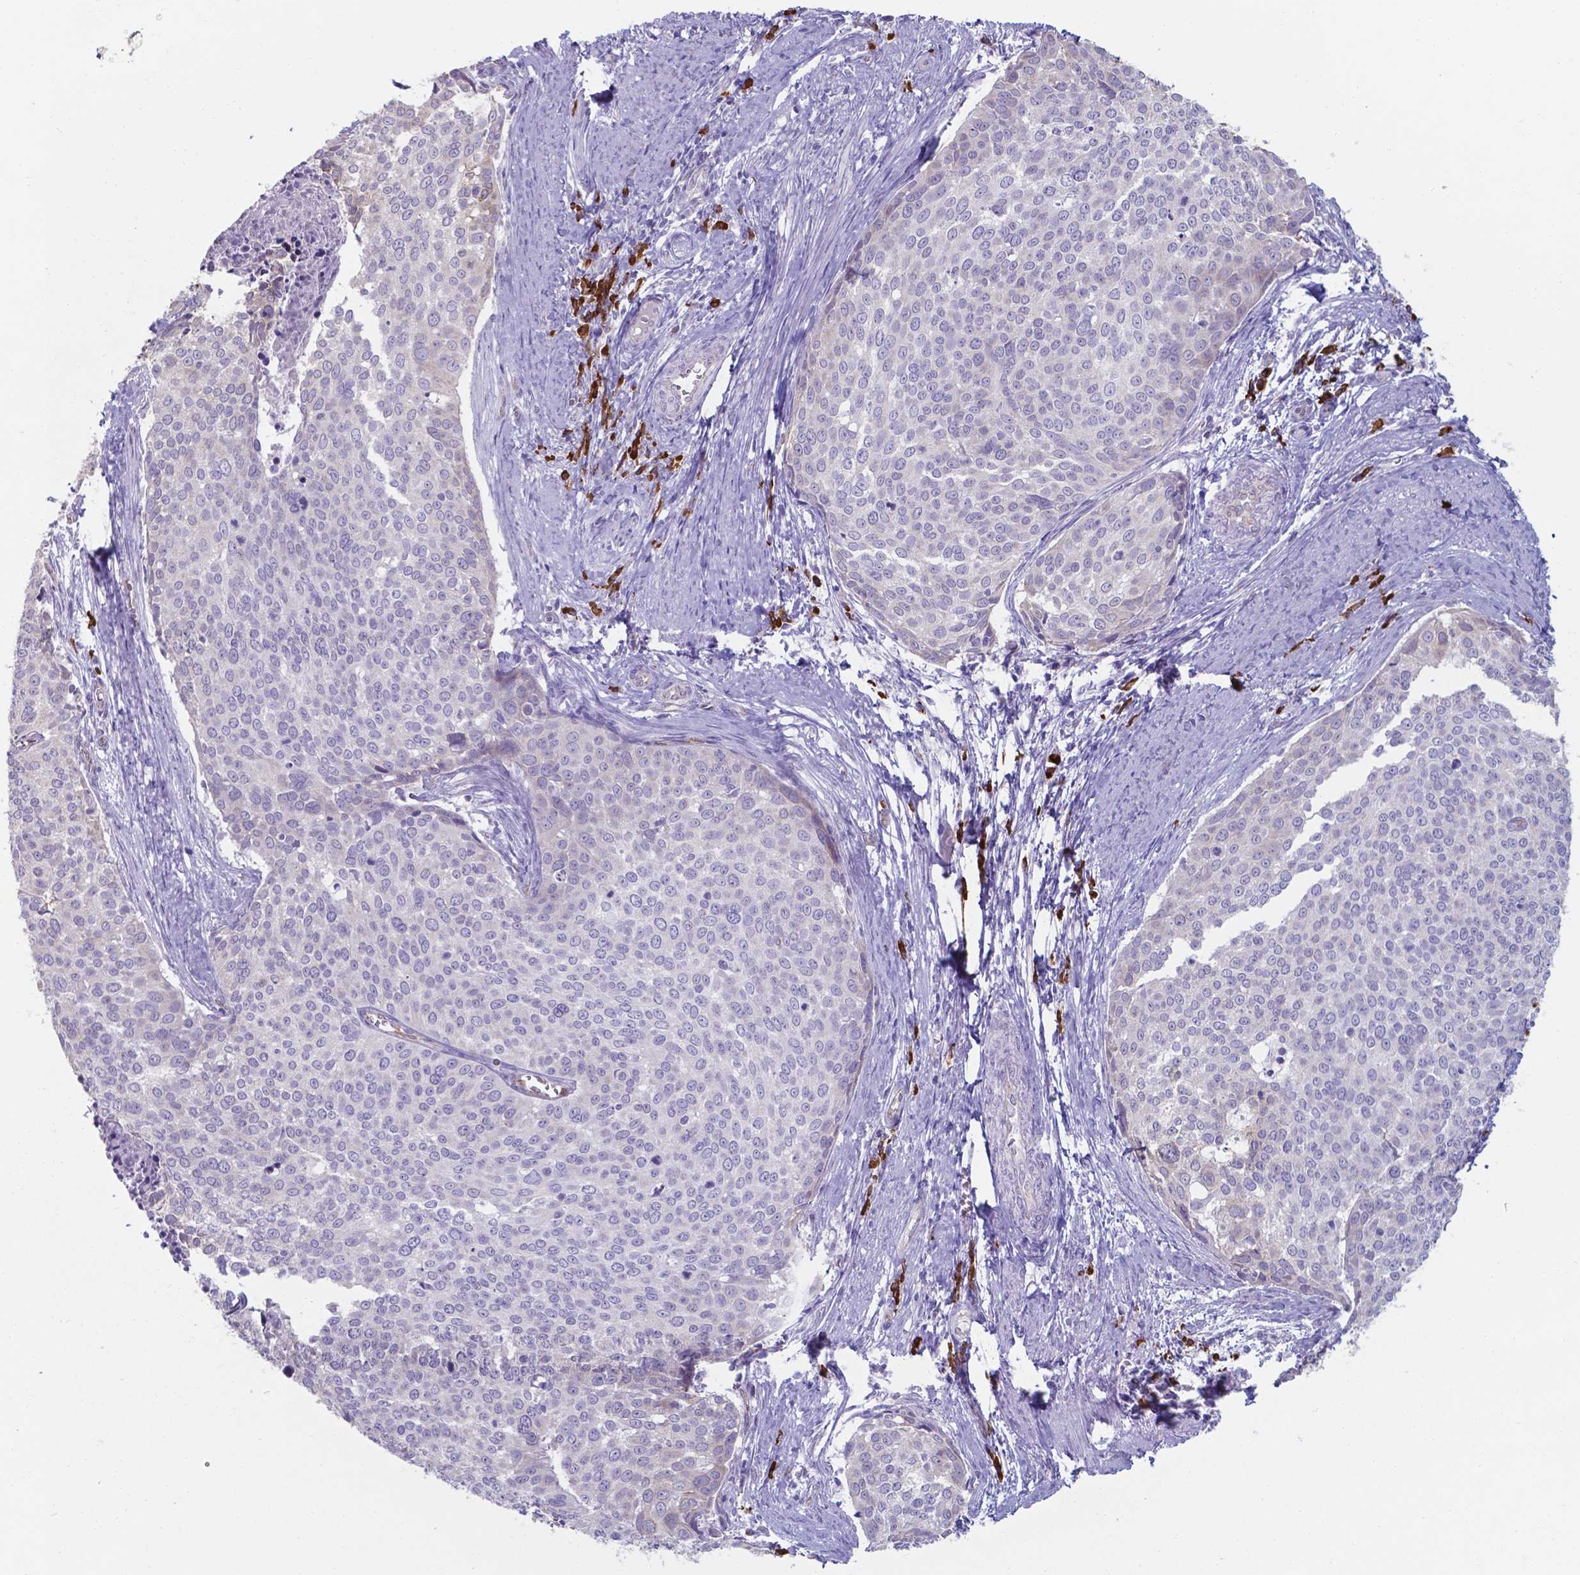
{"staining": {"intensity": "negative", "quantity": "none", "location": "none"}, "tissue": "cervical cancer", "cell_type": "Tumor cells", "image_type": "cancer", "snomed": [{"axis": "morphology", "description": "Squamous cell carcinoma, NOS"}, {"axis": "topography", "description": "Cervix"}], "caption": "An image of cervical cancer (squamous cell carcinoma) stained for a protein exhibits no brown staining in tumor cells.", "gene": "UBE2J1", "patient": {"sex": "female", "age": 39}}